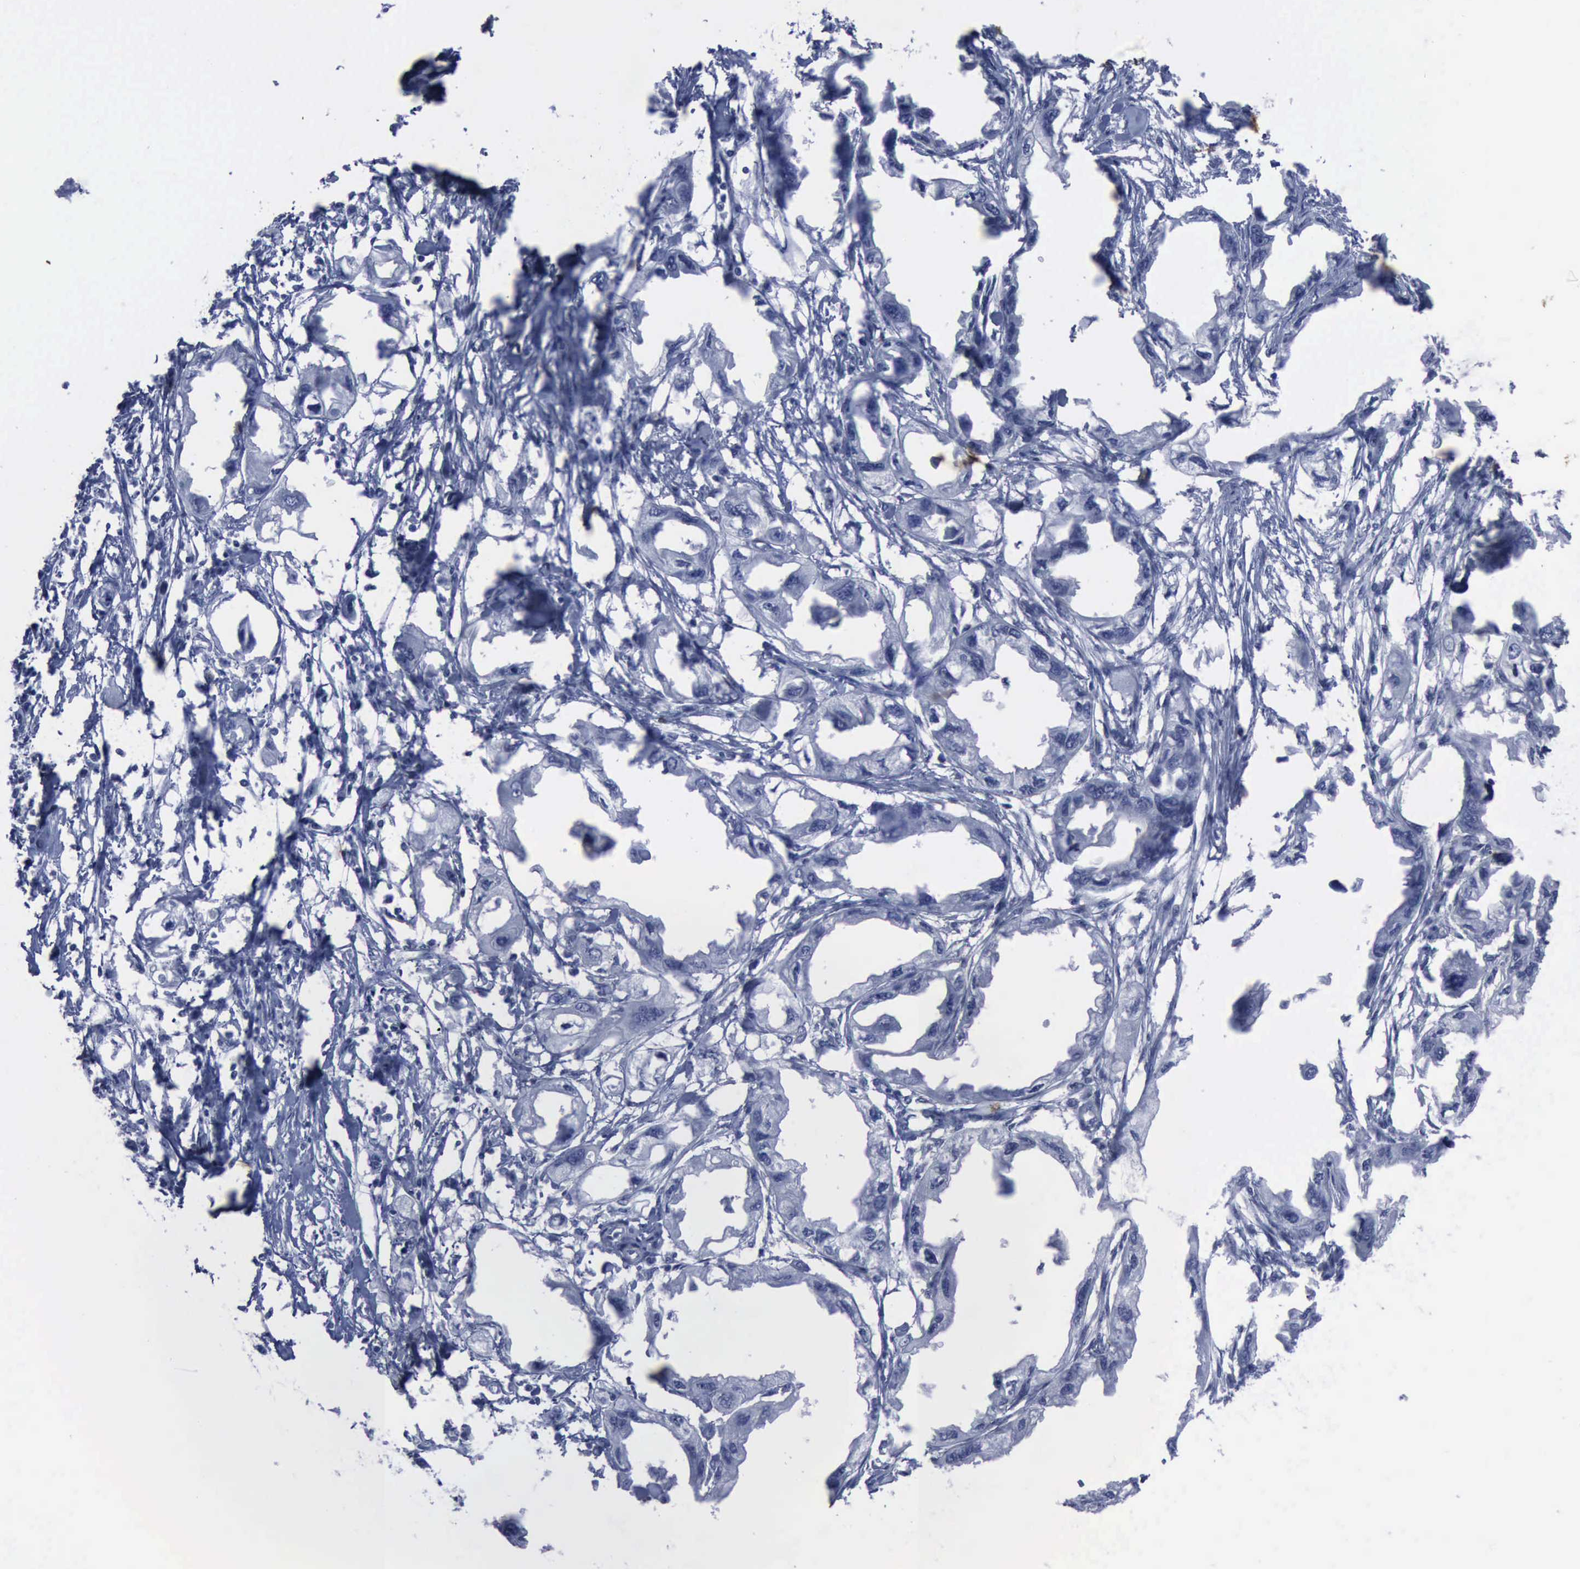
{"staining": {"intensity": "negative", "quantity": "none", "location": "none"}, "tissue": "endometrial cancer", "cell_type": "Tumor cells", "image_type": "cancer", "snomed": [{"axis": "morphology", "description": "Adenocarcinoma, NOS"}, {"axis": "topography", "description": "Endometrium"}], "caption": "Human endometrial adenocarcinoma stained for a protein using immunohistochemistry (IHC) demonstrates no positivity in tumor cells.", "gene": "NGFR", "patient": {"sex": "female", "age": 67}}